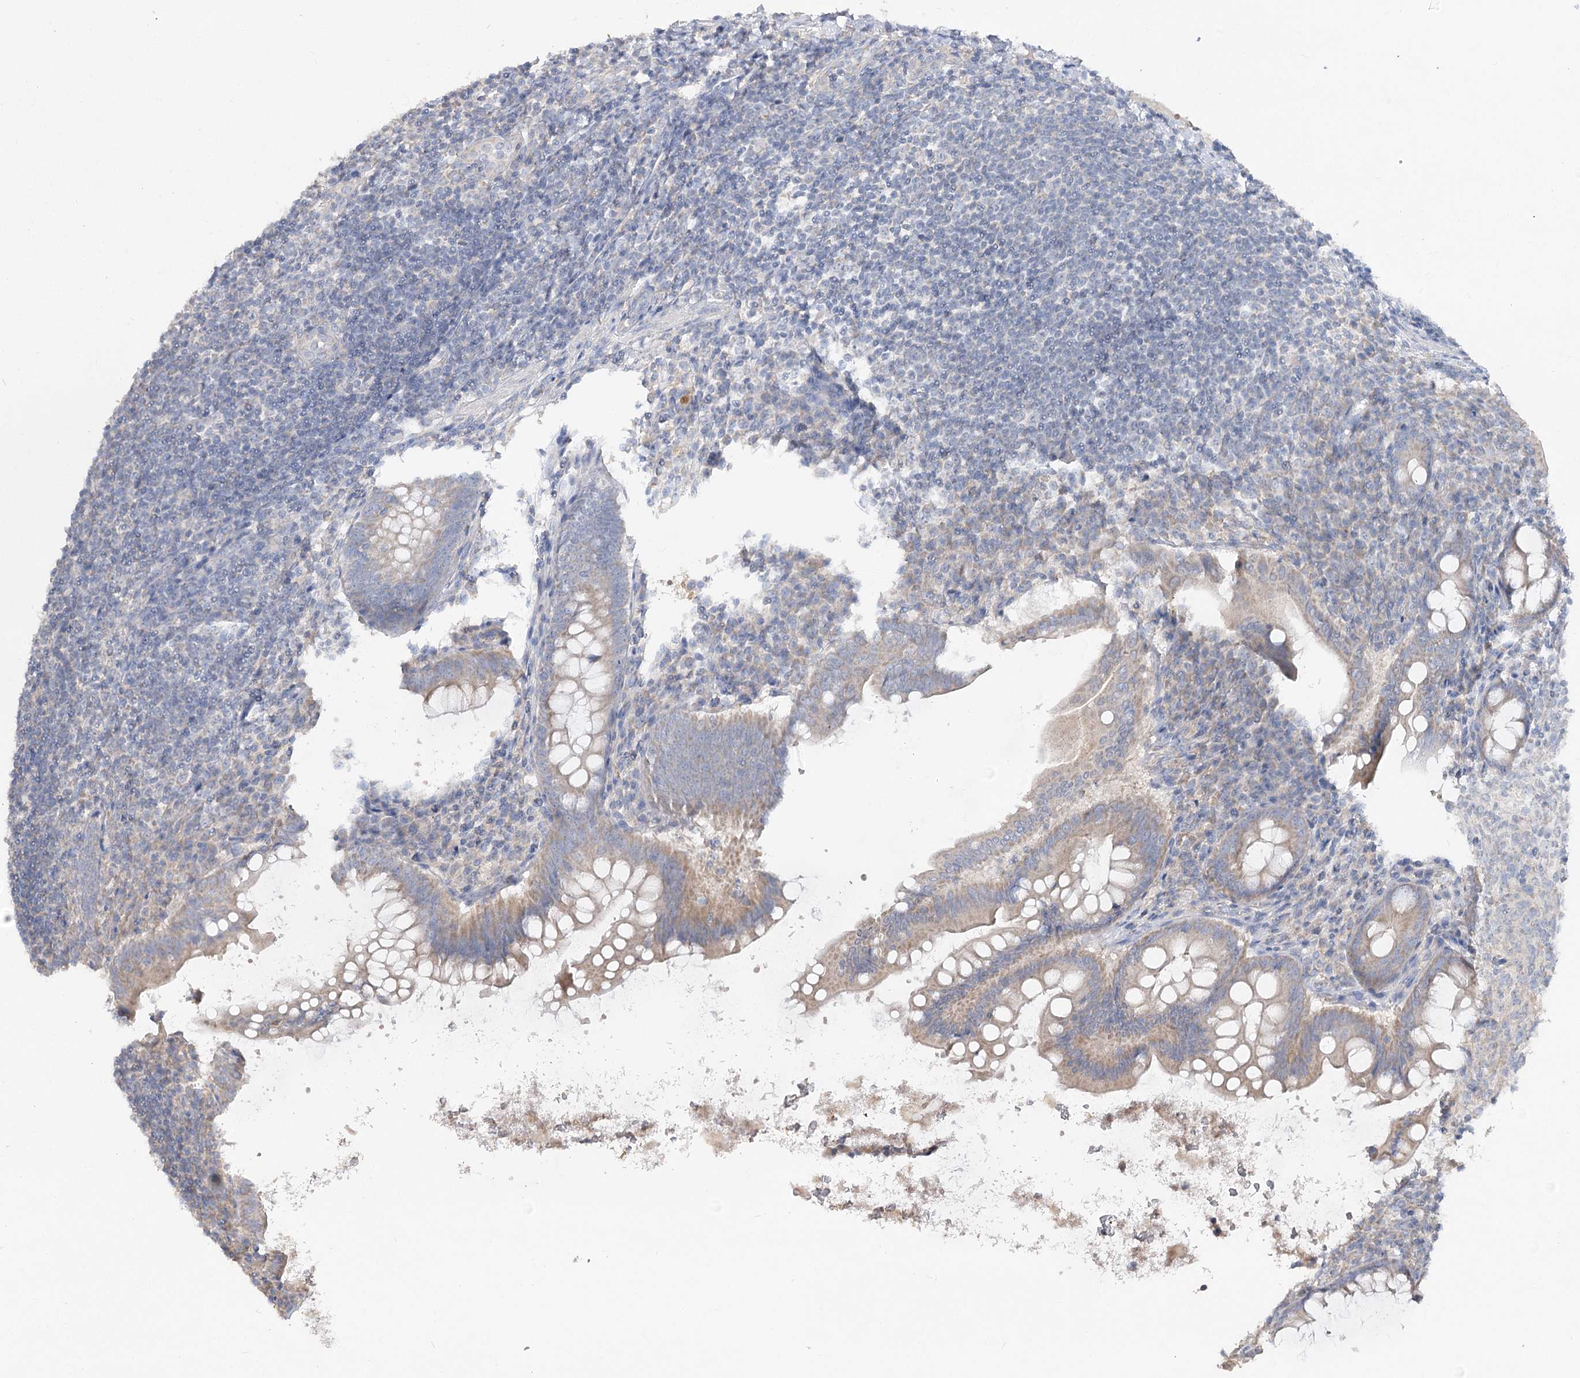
{"staining": {"intensity": "weak", "quantity": ">75%", "location": "cytoplasmic/membranous"}, "tissue": "appendix", "cell_type": "Glandular cells", "image_type": "normal", "snomed": [{"axis": "morphology", "description": "Normal tissue, NOS"}, {"axis": "topography", "description": "Appendix"}], "caption": "Protein expression by immunohistochemistry exhibits weak cytoplasmic/membranous expression in about >75% of glandular cells in normal appendix.", "gene": "TMEM187", "patient": {"sex": "female", "age": 33}}